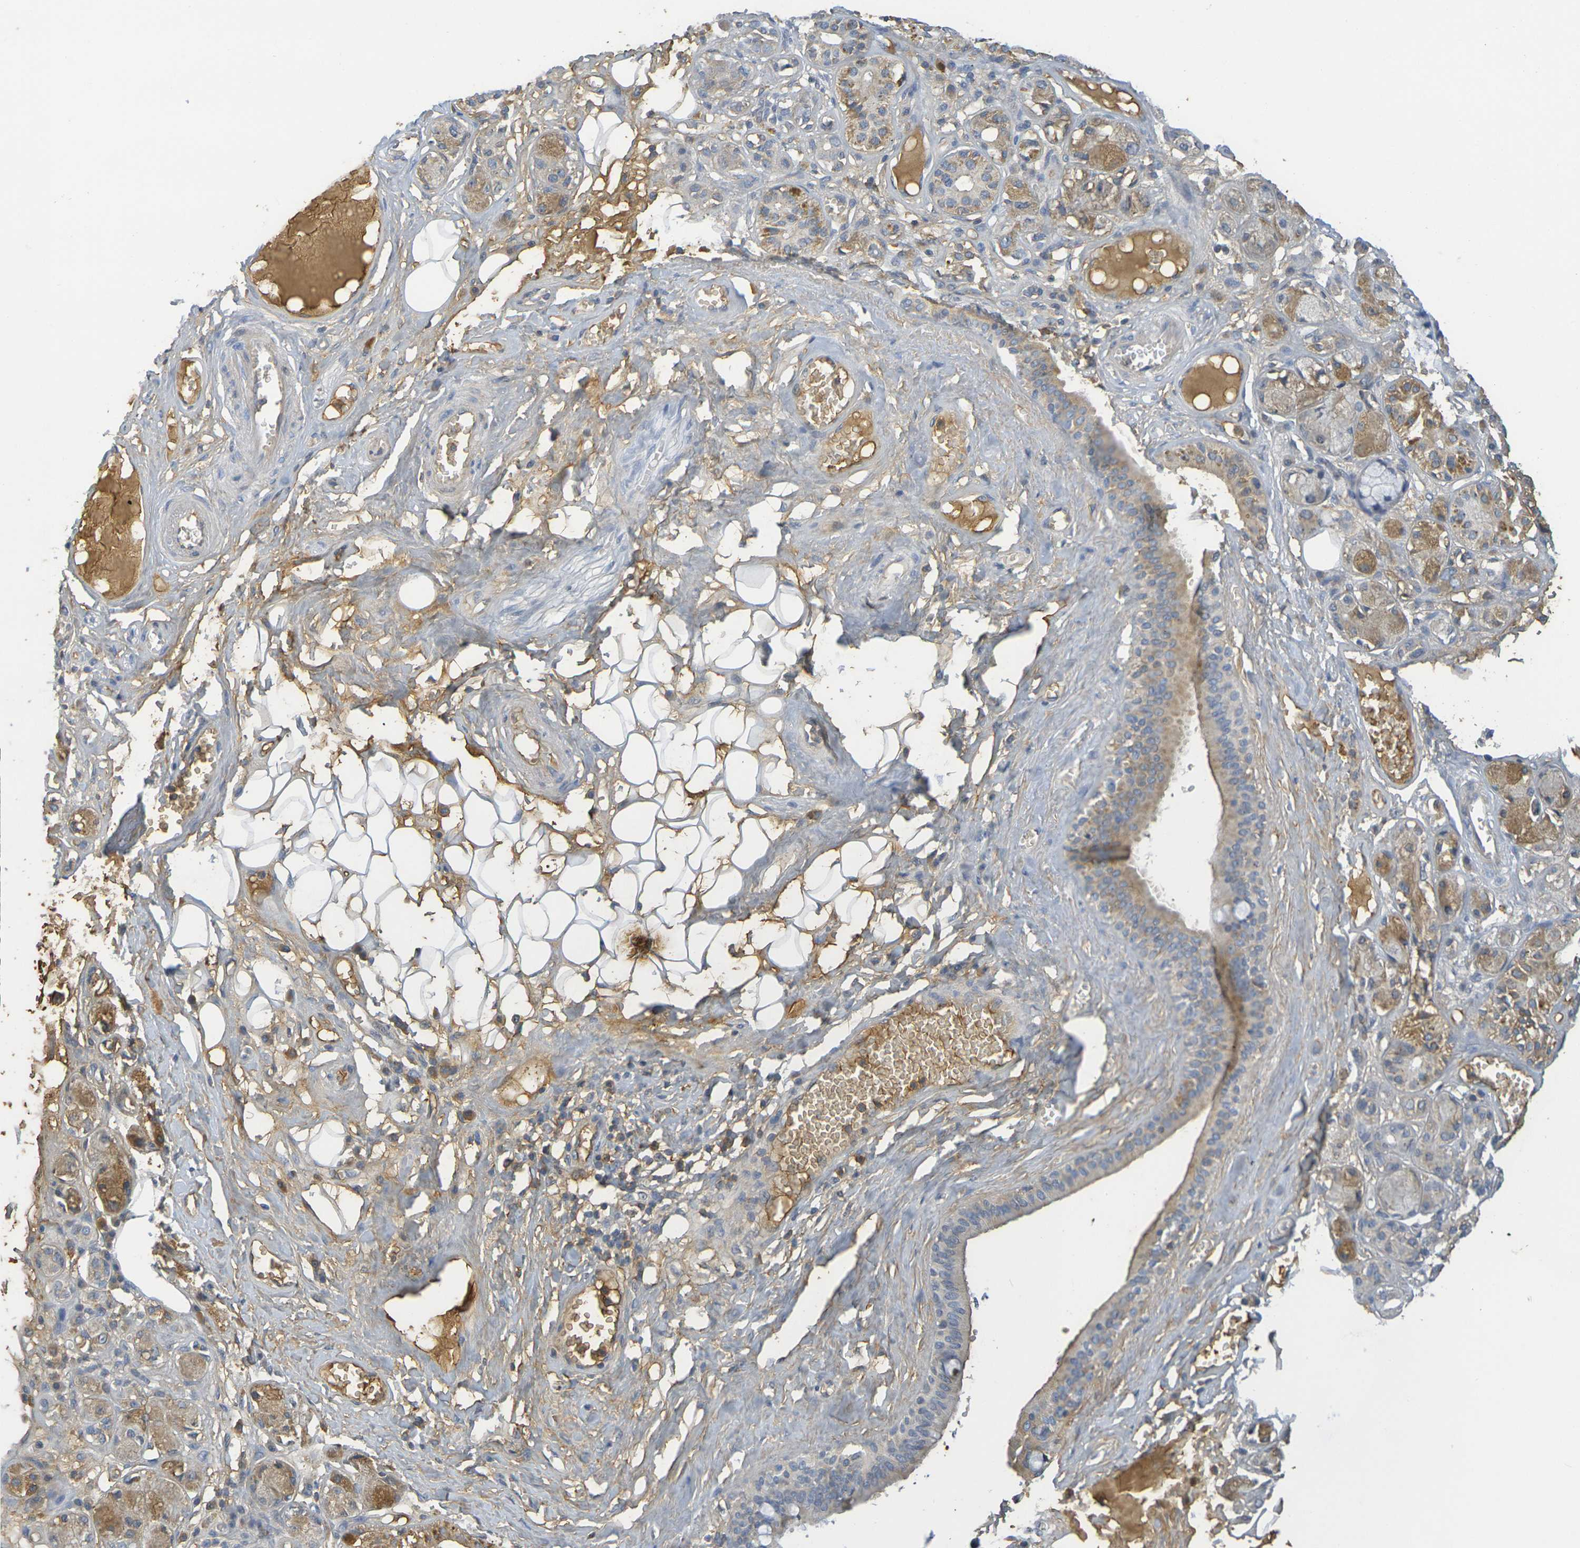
{"staining": {"intensity": "weak", "quantity": "25%-75%", "location": "cytoplasmic/membranous"}, "tissue": "adipose tissue", "cell_type": "Adipocytes", "image_type": "normal", "snomed": [{"axis": "morphology", "description": "Normal tissue, NOS"}, {"axis": "morphology", "description": "Inflammation, NOS"}, {"axis": "topography", "description": "Salivary gland"}, {"axis": "topography", "description": "Peripheral nerve tissue"}], "caption": "Immunohistochemical staining of unremarkable human adipose tissue reveals weak cytoplasmic/membranous protein staining in approximately 25%-75% of adipocytes.", "gene": "C1QA", "patient": {"sex": "female", "age": 75}}